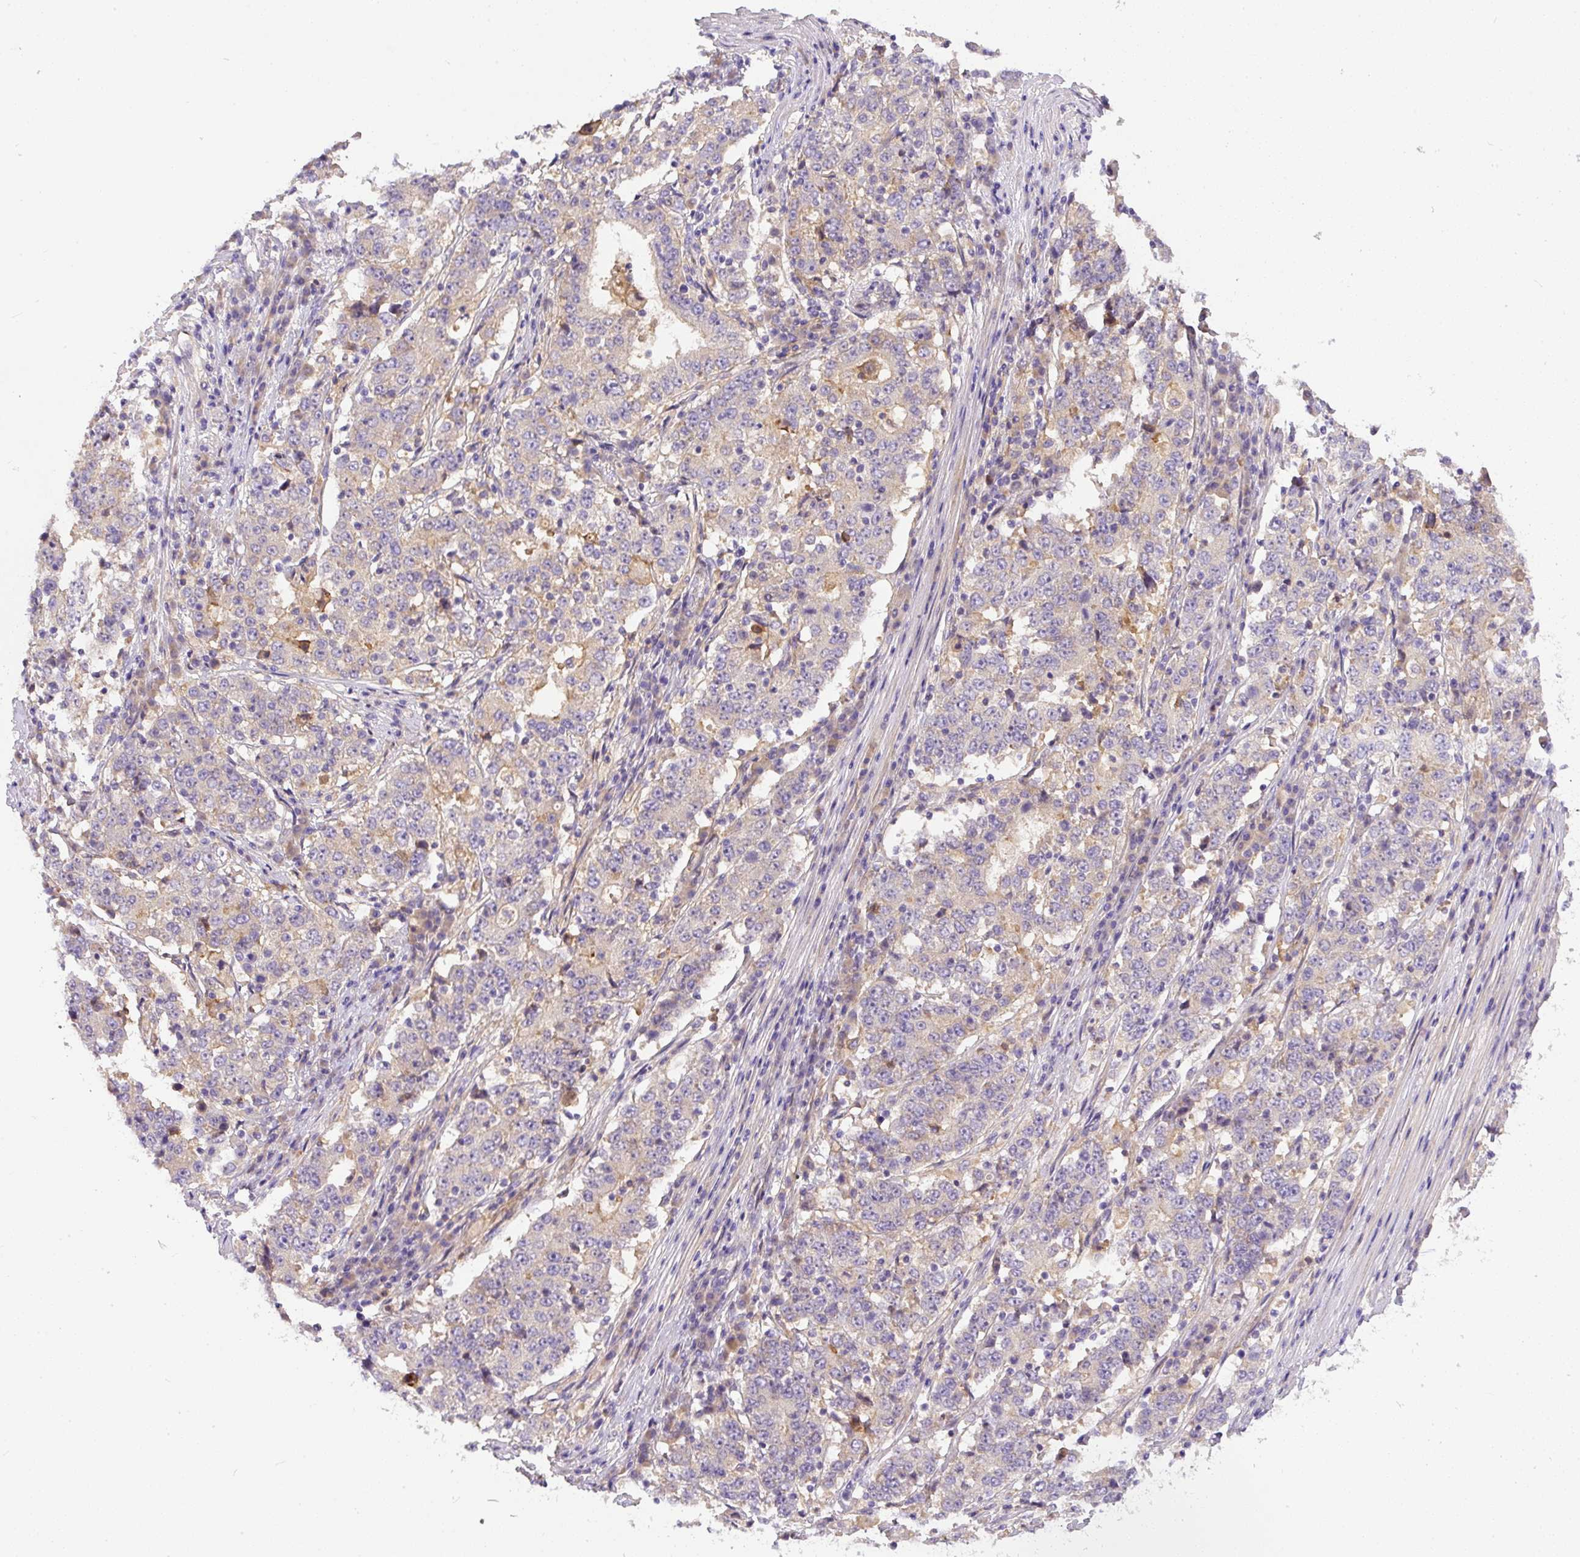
{"staining": {"intensity": "negative", "quantity": "none", "location": "none"}, "tissue": "stomach cancer", "cell_type": "Tumor cells", "image_type": "cancer", "snomed": [{"axis": "morphology", "description": "Adenocarcinoma, NOS"}, {"axis": "topography", "description": "Stomach"}], "caption": "This is a micrograph of immunohistochemistry staining of stomach cancer (adenocarcinoma), which shows no positivity in tumor cells.", "gene": "DAPK1", "patient": {"sex": "male", "age": 59}}